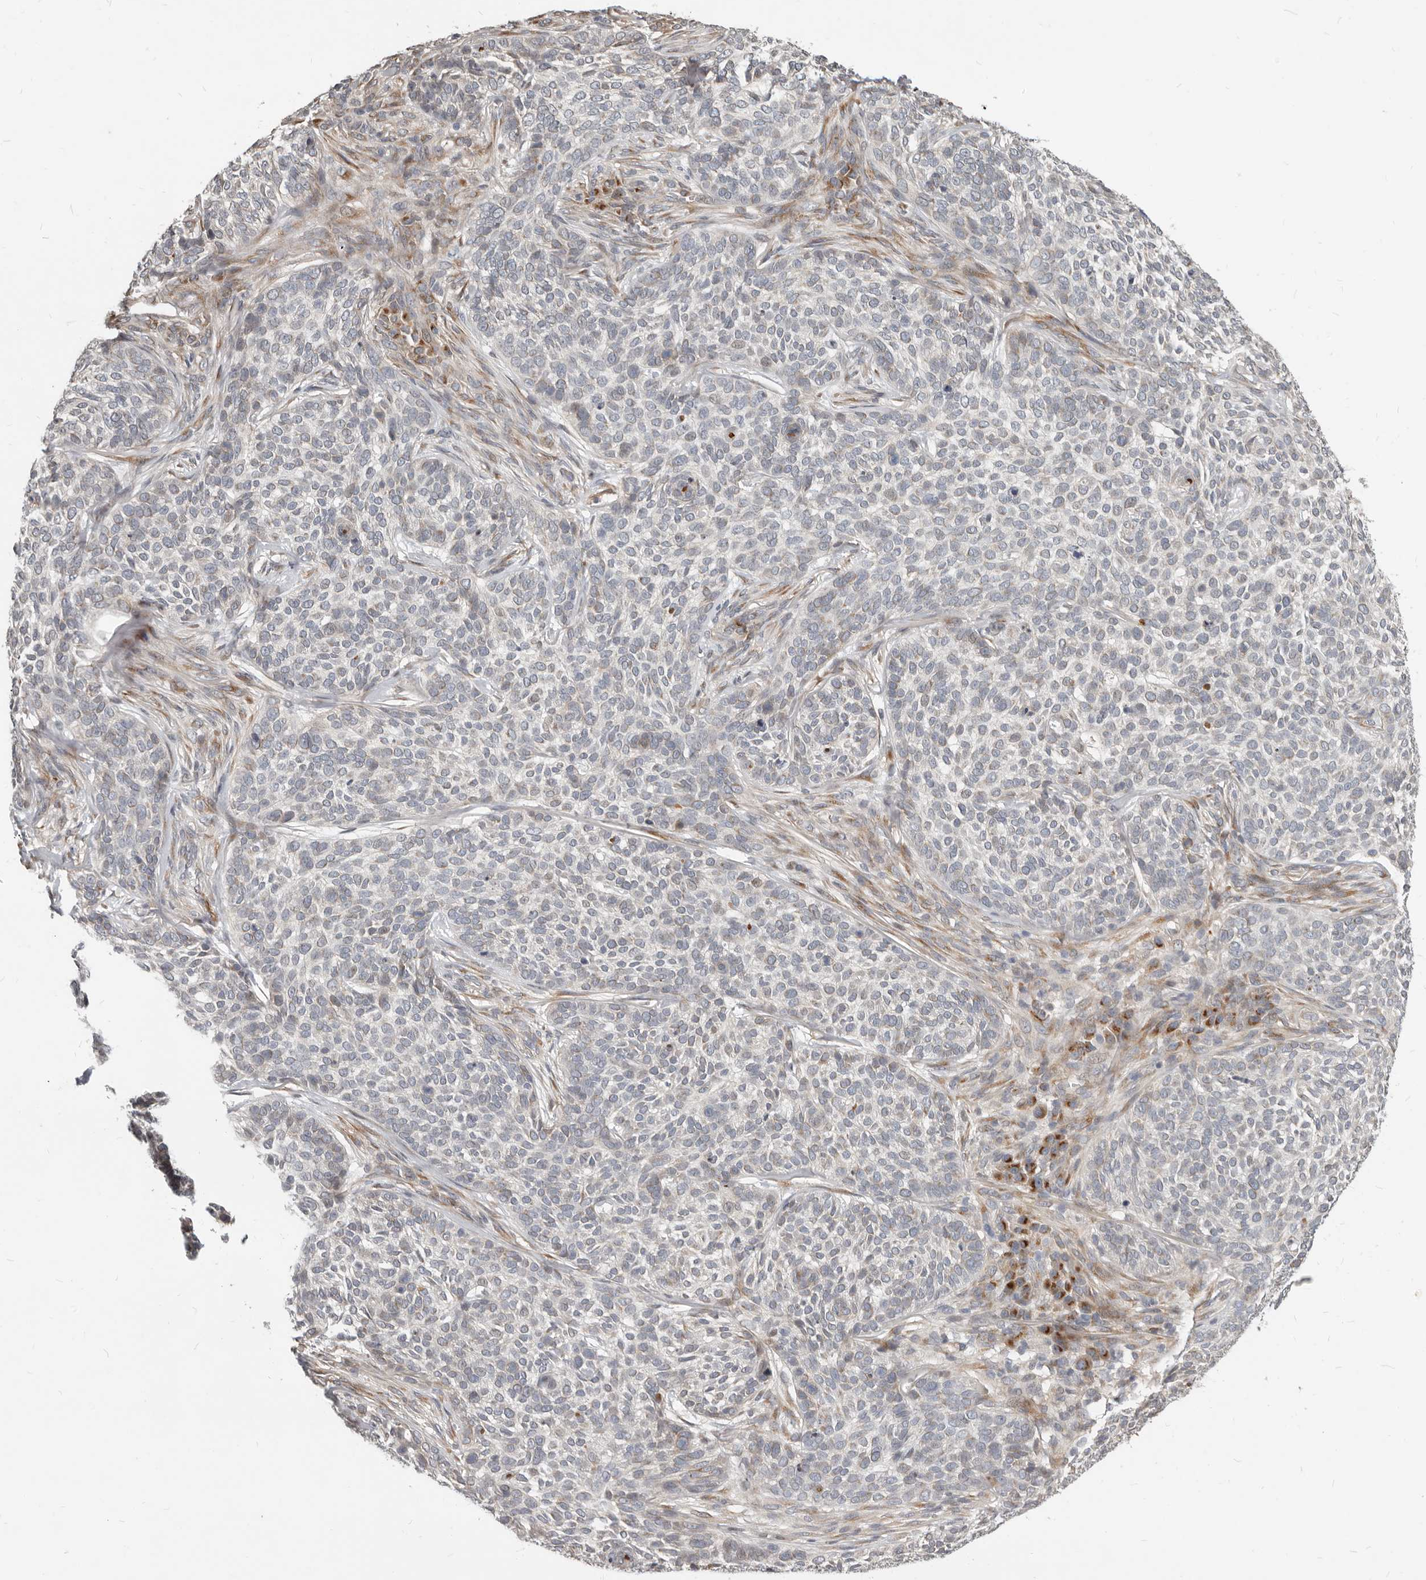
{"staining": {"intensity": "moderate", "quantity": "<25%", "location": "cytoplasmic/membranous"}, "tissue": "skin cancer", "cell_type": "Tumor cells", "image_type": "cancer", "snomed": [{"axis": "morphology", "description": "Basal cell carcinoma"}, {"axis": "topography", "description": "Skin"}], "caption": "Immunohistochemical staining of human skin basal cell carcinoma exhibits low levels of moderate cytoplasmic/membranous protein staining in approximately <25% of tumor cells.", "gene": "NPY4R", "patient": {"sex": "female", "age": 64}}